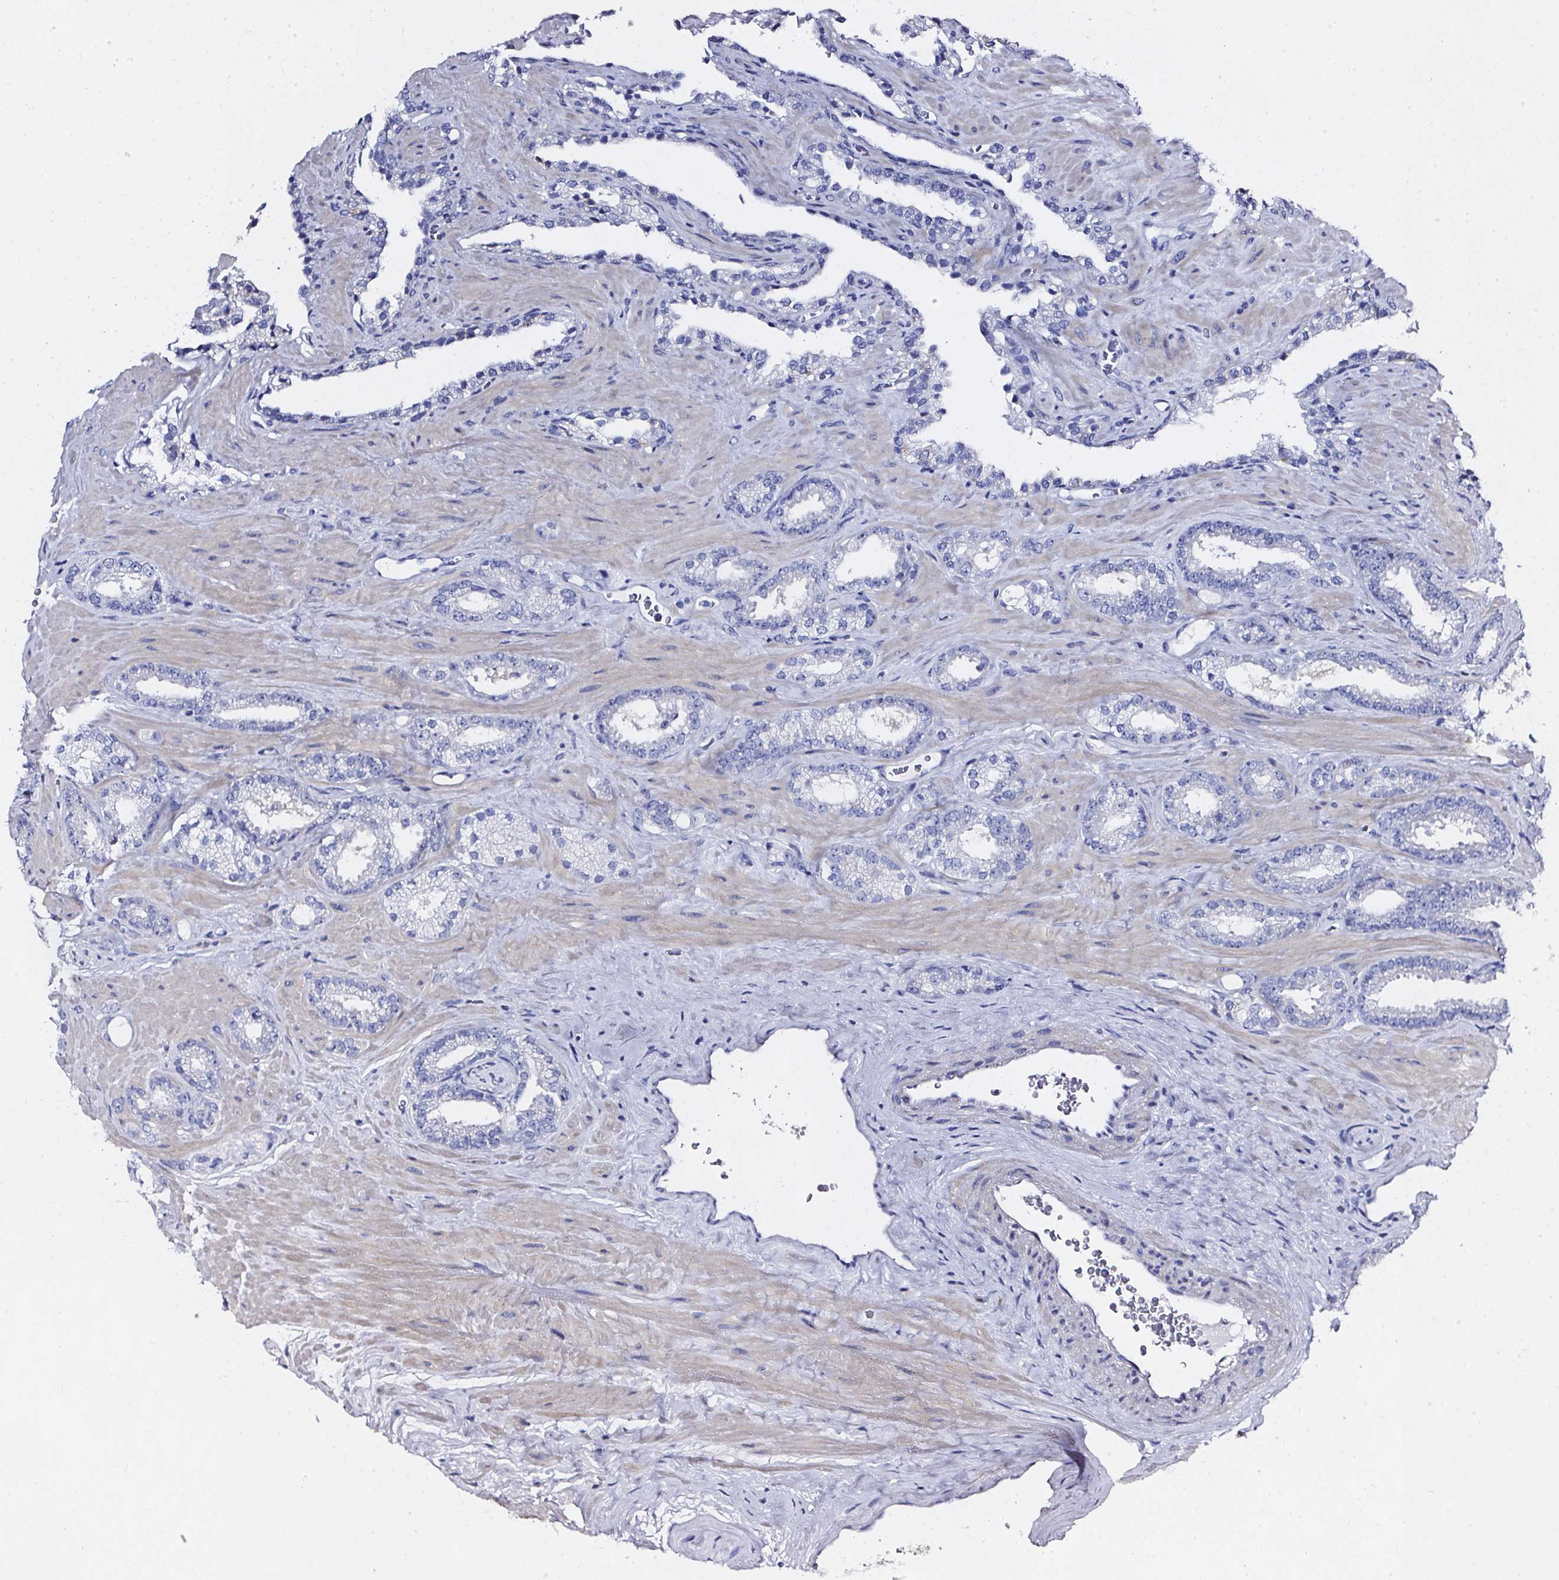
{"staining": {"intensity": "negative", "quantity": "none", "location": "none"}, "tissue": "prostate cancer", "cell_type": "Tumor cells", "image_type": "cancer", "snomed": [{"axis": "morphology", "description": "Adenocarcinoma, Low grade"}, {"axis": "topography", "description": "Prostate"}], "caption": "This is a image of IHC staining of prostate low-grade adenocarcinoma, which shows no positivity in tumor cells.", "gene": "ELAVL2", "patient": {"sex": "male", "age": 62}}